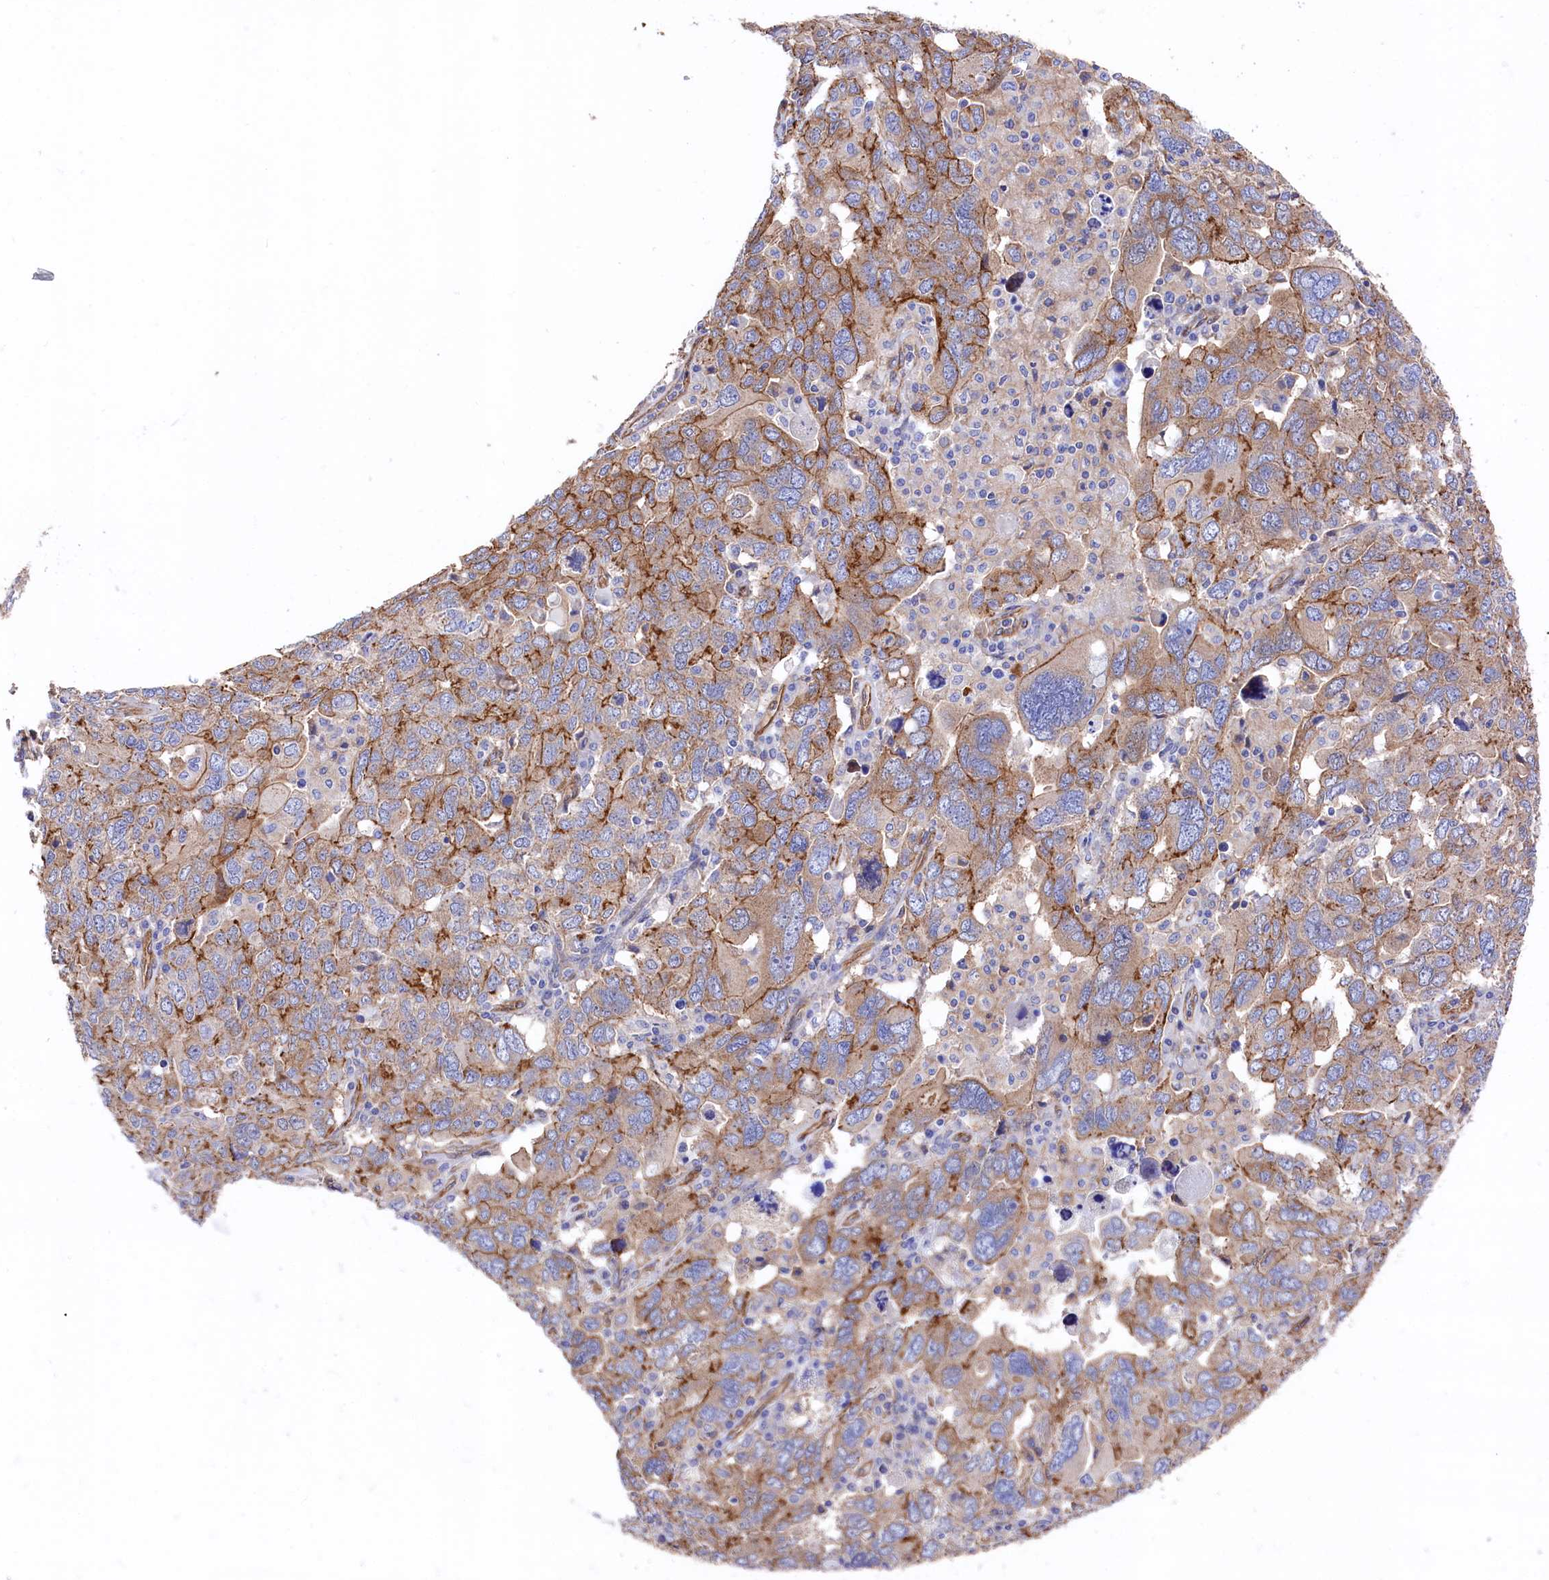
{"staining": {"intensity": "moderate", "quantity": ">75%", "location": "cytoplasmic/membranous"}, "tissue": "ovarian cancer", "cell_type": "Tumor cells", "image_type": "cancer", "snomed": [{"axis": "morphology", "description": "Carcinoma, endometroid"}, {"axis": "topography", "description": "Ovary"}], "caption": "This is a micrograph of immunohistochemistry staining of ovarian endometroid carcinoma, which shows moderate staining in the cytoplasmic/membranous of tumor cells.", "gene": "TNKS1BP1", "patient": {"sex": "female", "age": 62}}